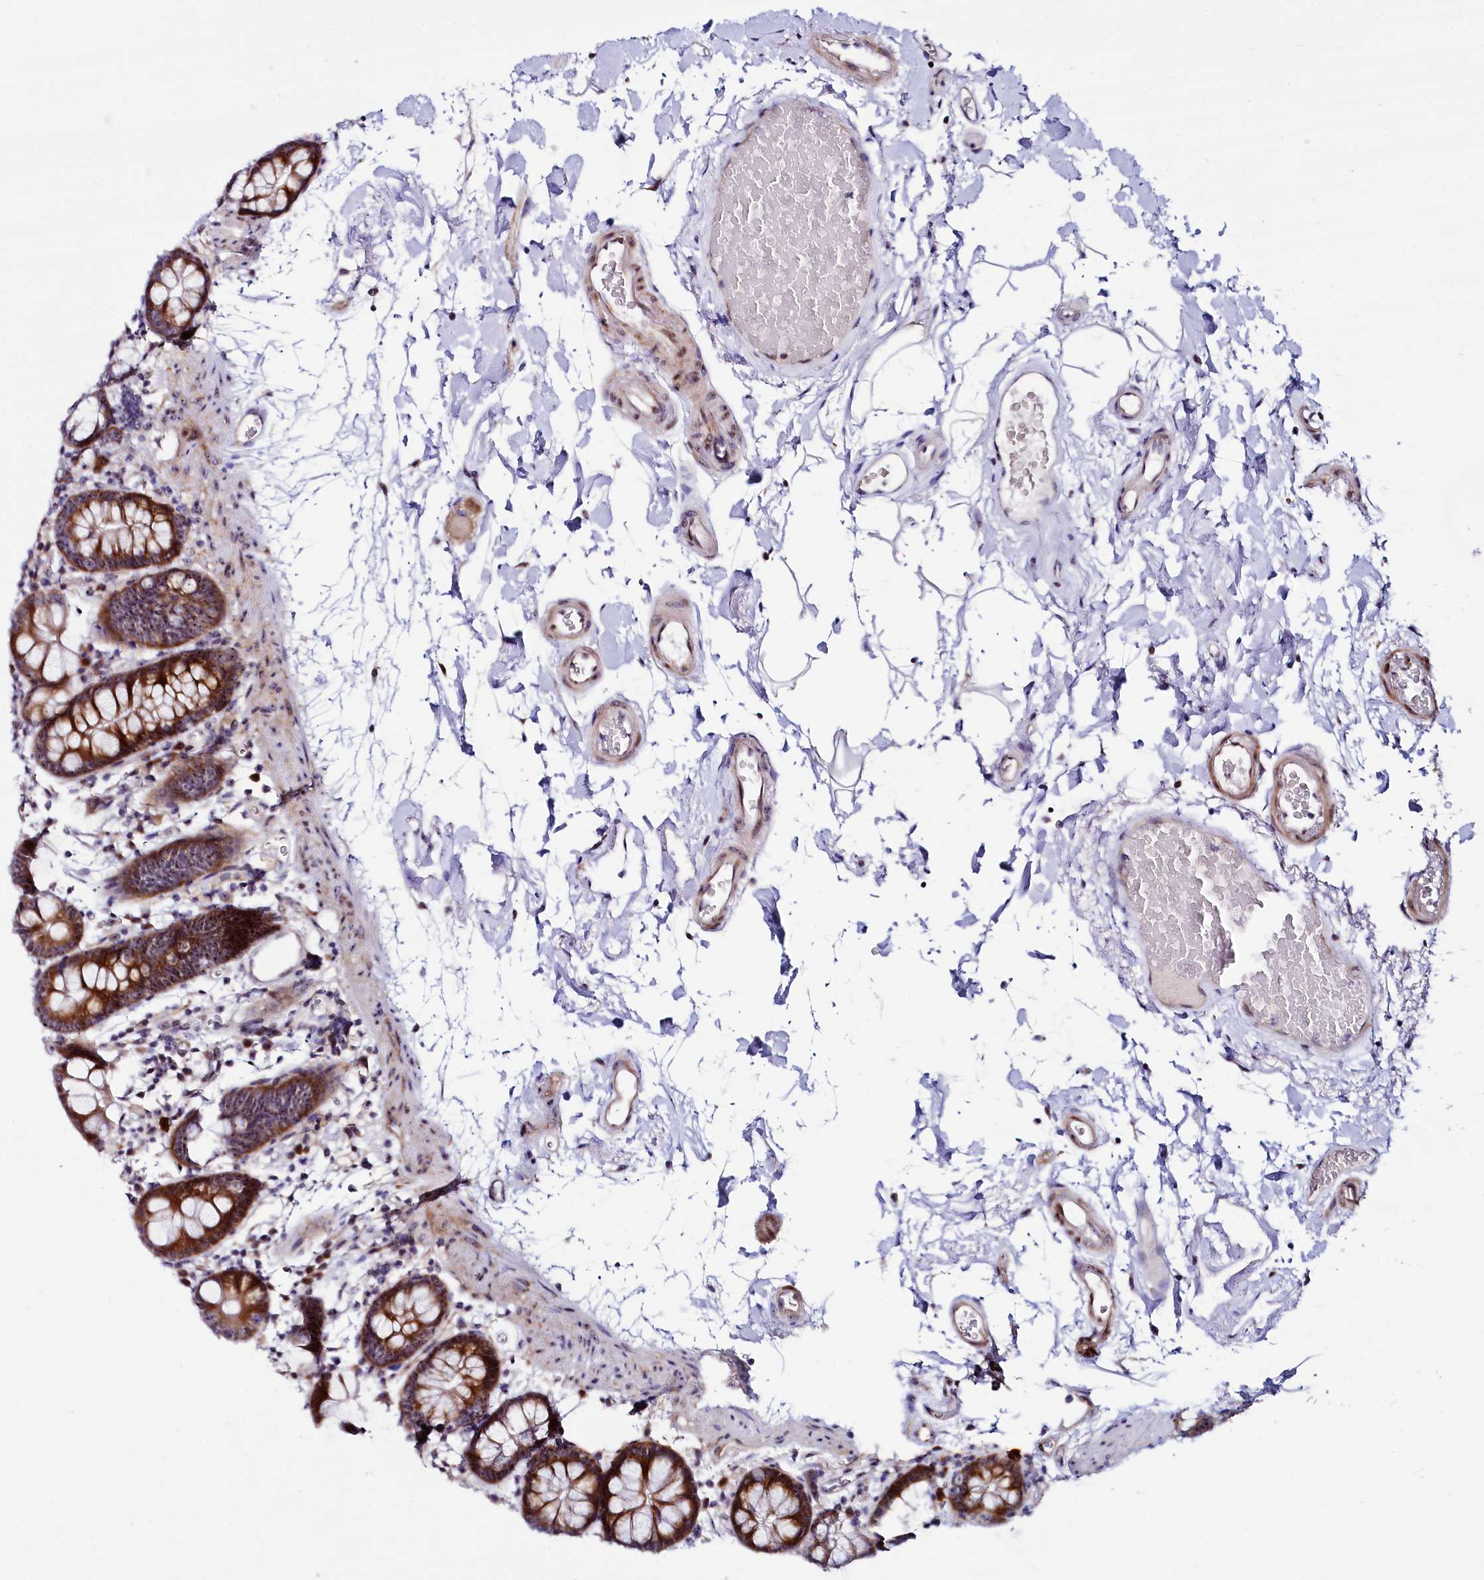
{"staining": {"intensity": "moderate", "quantity": ">75%", "location": "cytoplasmic/membranous,nuclear"}, "tissue": "colon", "cell_type": "Endothelial cells", "image_type": "normal", "snomed": [{"axis": "morphology", "description": "Normal tissue, NOS"}, {"axis": "topography", "description": "Colon"}], "caption": "Brown immunohistochemical staining in benign colon reveals moderate cytoplasmic/membranous,nuclear positivity in approximately >75% of endothelial cells.", "gene": "TCOF1", "patient": {"sex": "male", "age": 75}}